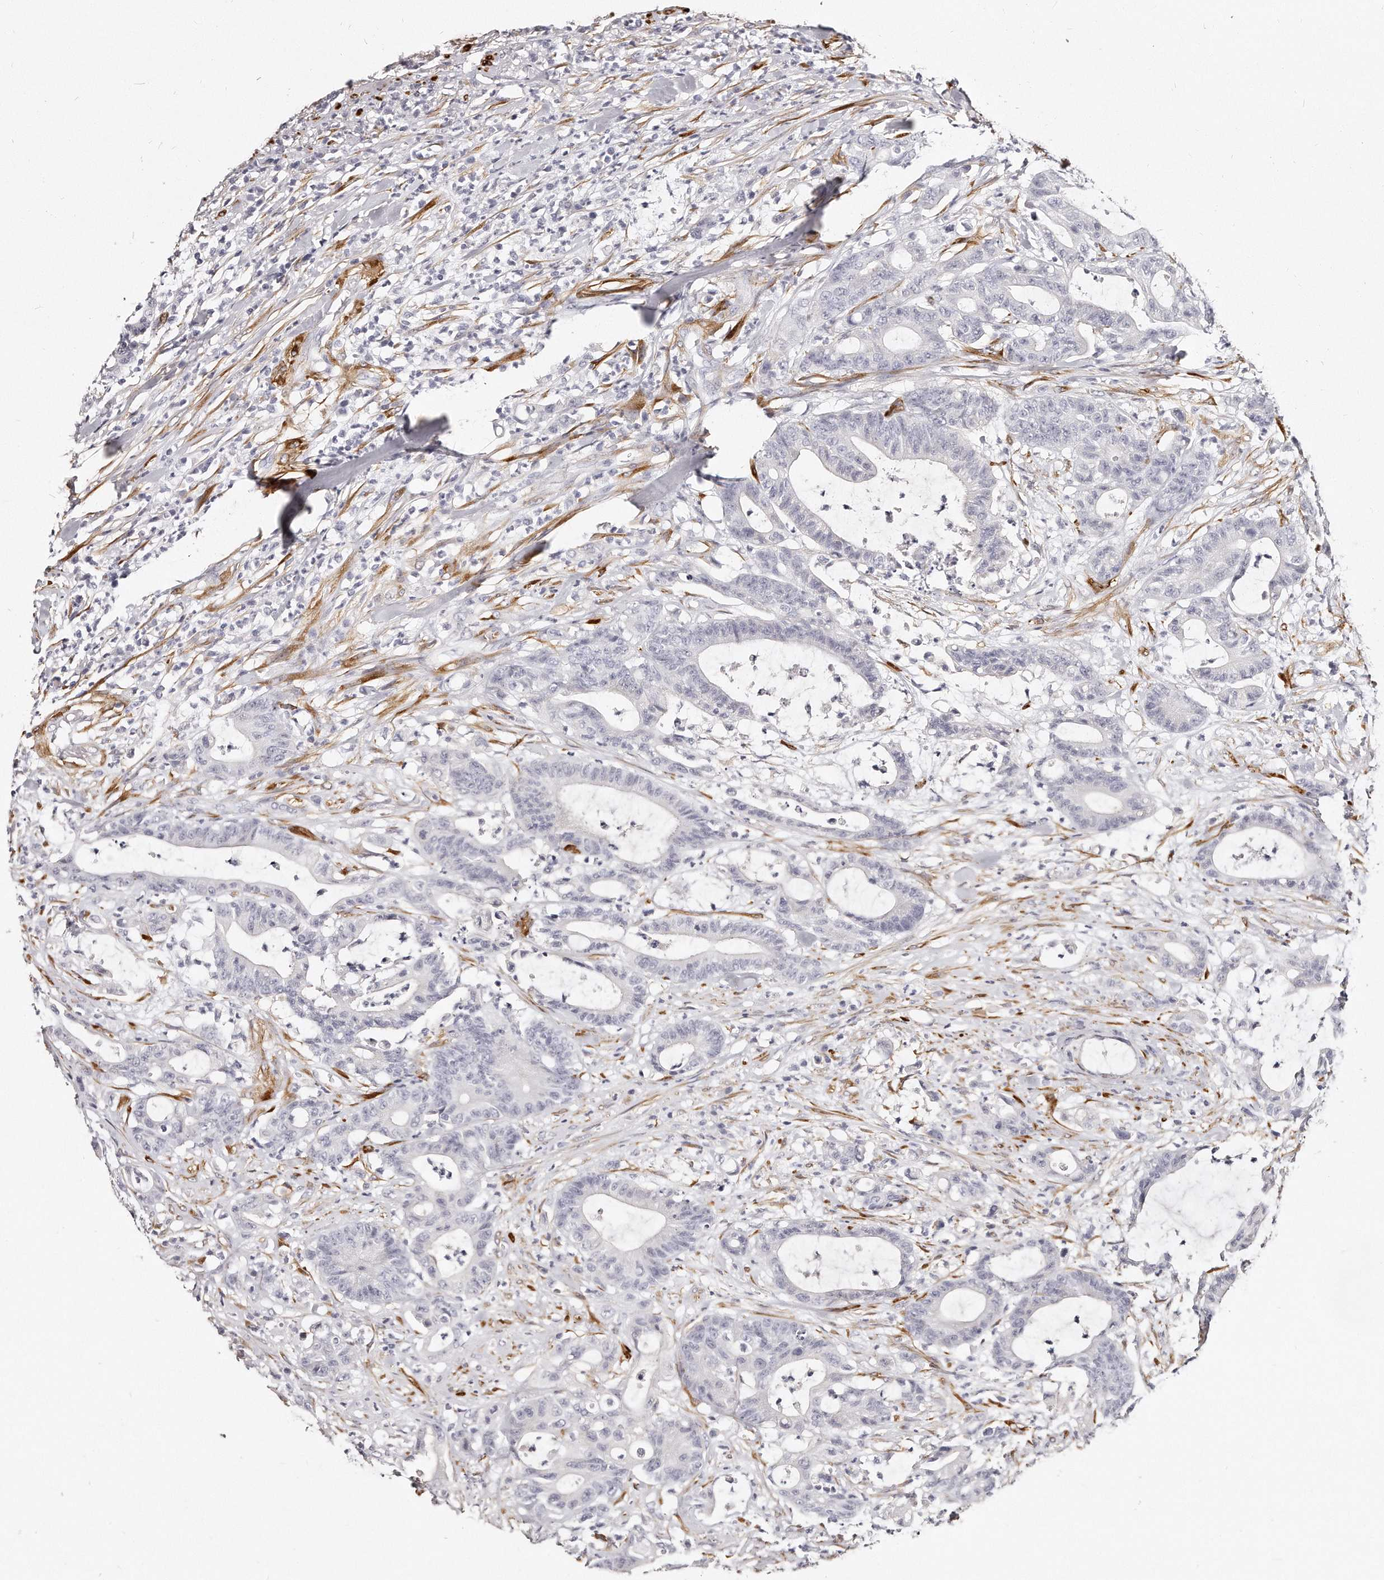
{"staining": {"intensity": "negative", "quantity": "none", "location": "none"}, "tissue": "colorectal cancer", "cell_type": "Tumor cells", "image_type": "cancer", "snomed": [{"axis": "morphology", "description": "Adenocarcinoma, NOS"}, {"axis": "topography", "description": "Colon"}], "caption": "A photomicrograph of human colorectal cancer (adenocarcinoma) is negative for staining in tumor cells.", "gene": "LMOD1", "patient": {"sex": "female", "age": 84}}